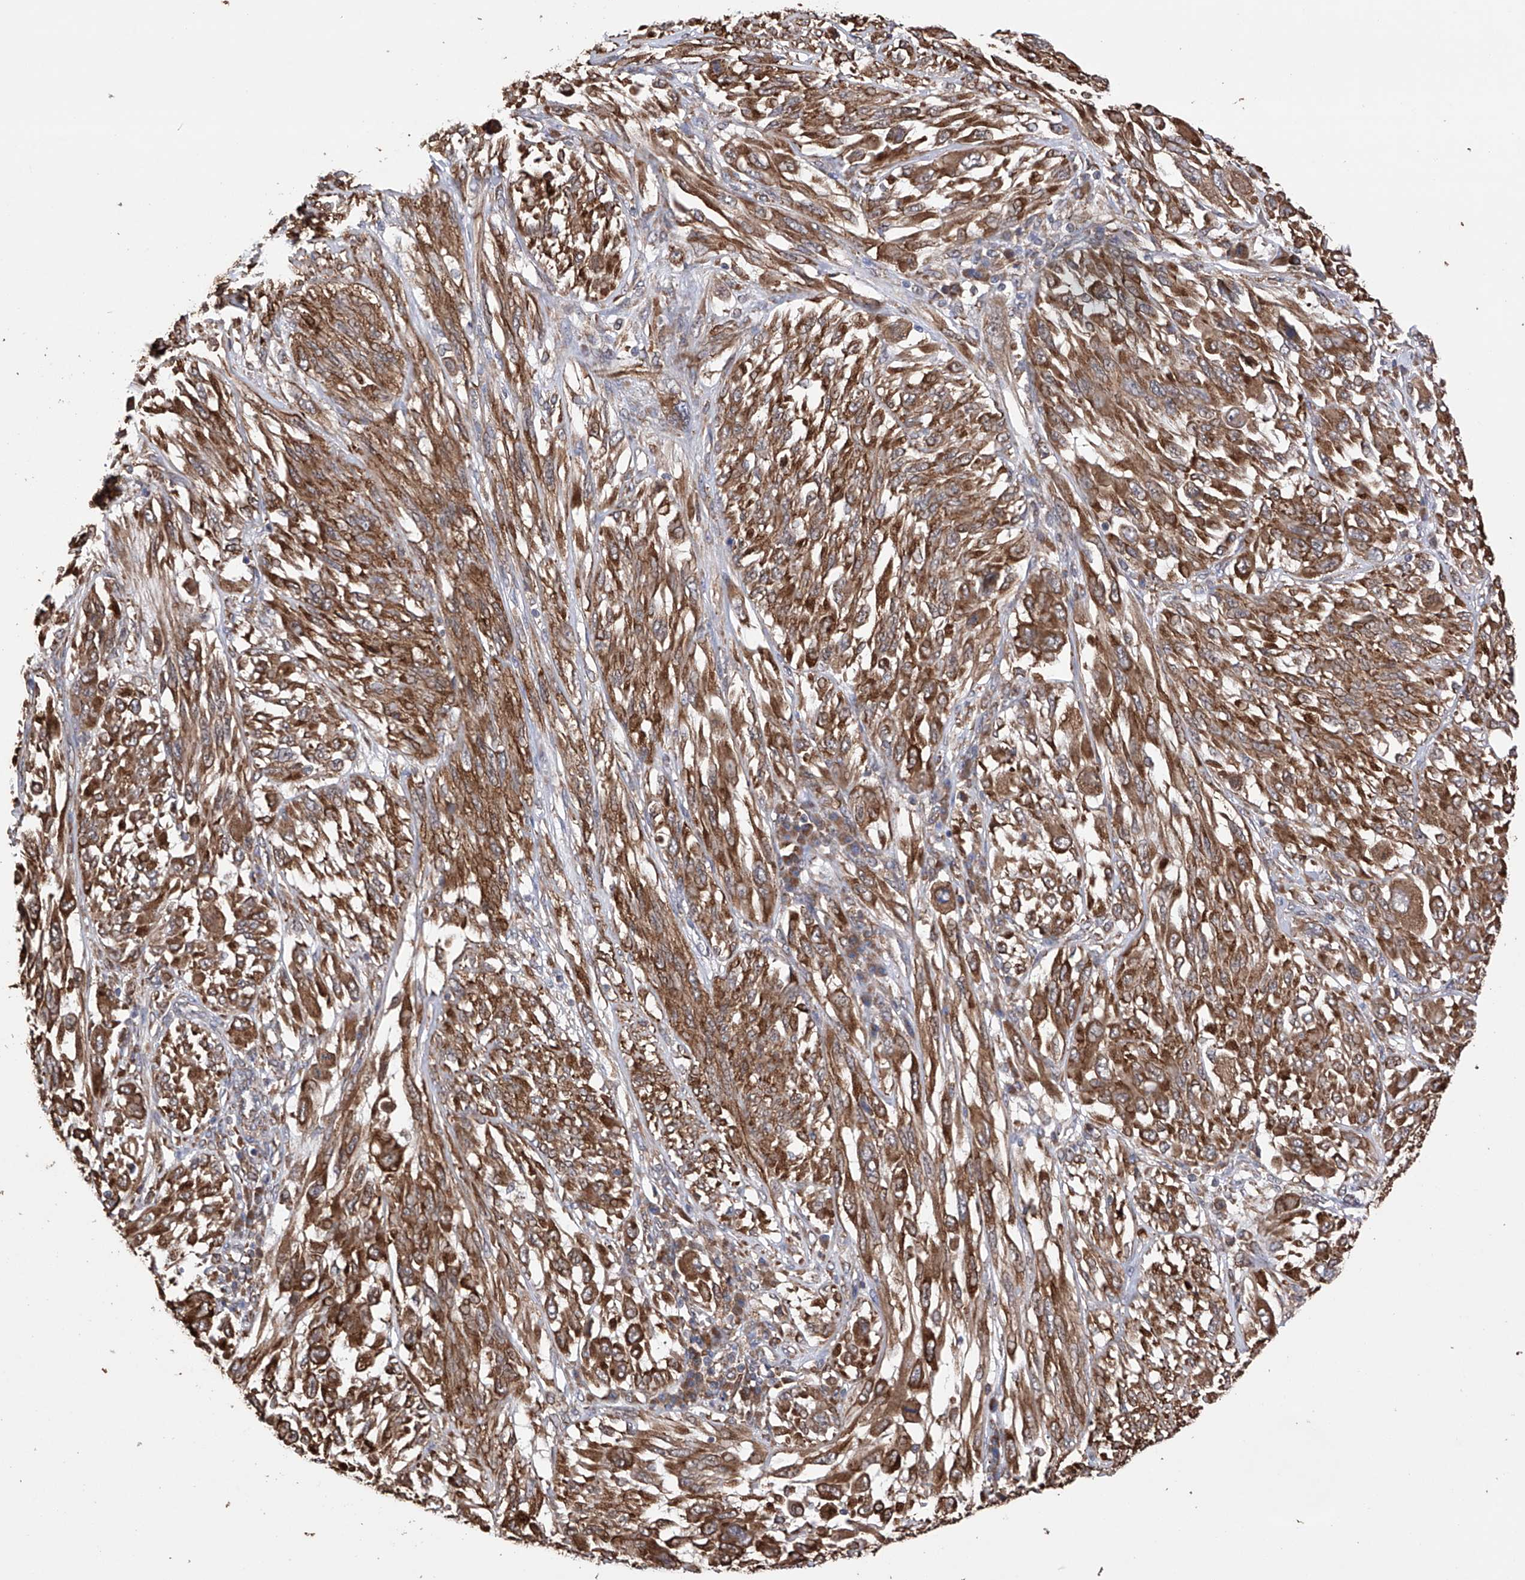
{"staining": {"intensity": "moderate", "quantity": ">75%", "location": "cytoplasmic/membranous"}, "tissue": "melanoma", "cell_type": "Tumor cells", "image_type": "cancer", "snomed": [{"axis": "morphology", "description": "Malignant melanoma, NOS"}, {"axis": "topography", "description": "Skin"}], "caption": "Protein expression analysis of malignant melanoma reveals moderate cytoplasmic/membranous expression in approximately >75% of tumor cells.", "gene": "DNAH8", "patient": {"sex": "female", "age": 91}}